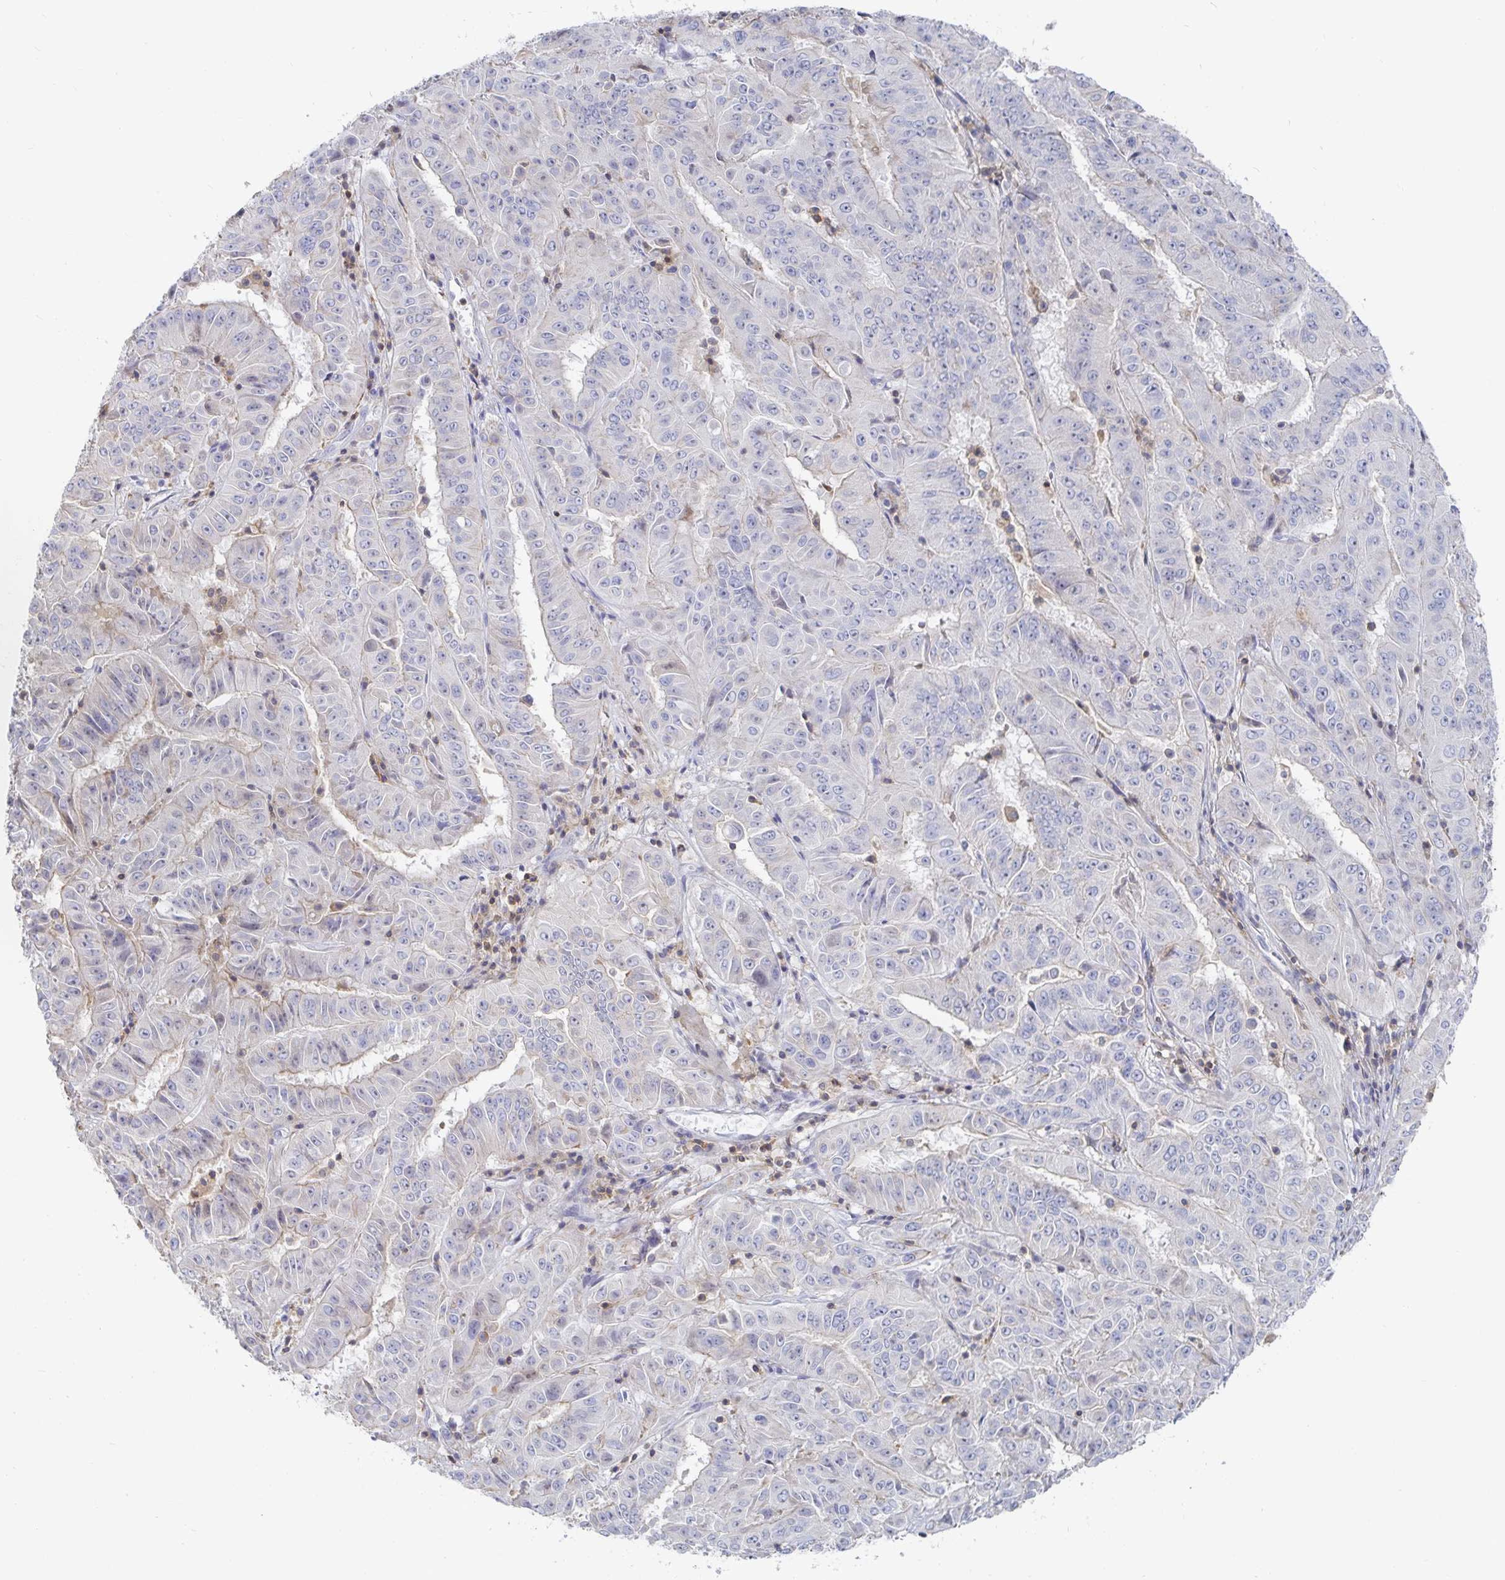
{"staining": {"intensity": "negative", "quantity": "none", "location": "none"}, "tissue": "pancreatic cancer", "cell_type": "Tumor cells", "image_type": "cancer", "snomed": [{"axis": "morphology", "description": "Adenocarcinoma, NOS"}, {"axis": "topography", "description": "Pancreas"}], "caption": "Tumor cells show no significant staining in pancreatic adenocarcinoma.", "gene": "PIK3CD", "patient": {"sex": "male", "age": 63}}